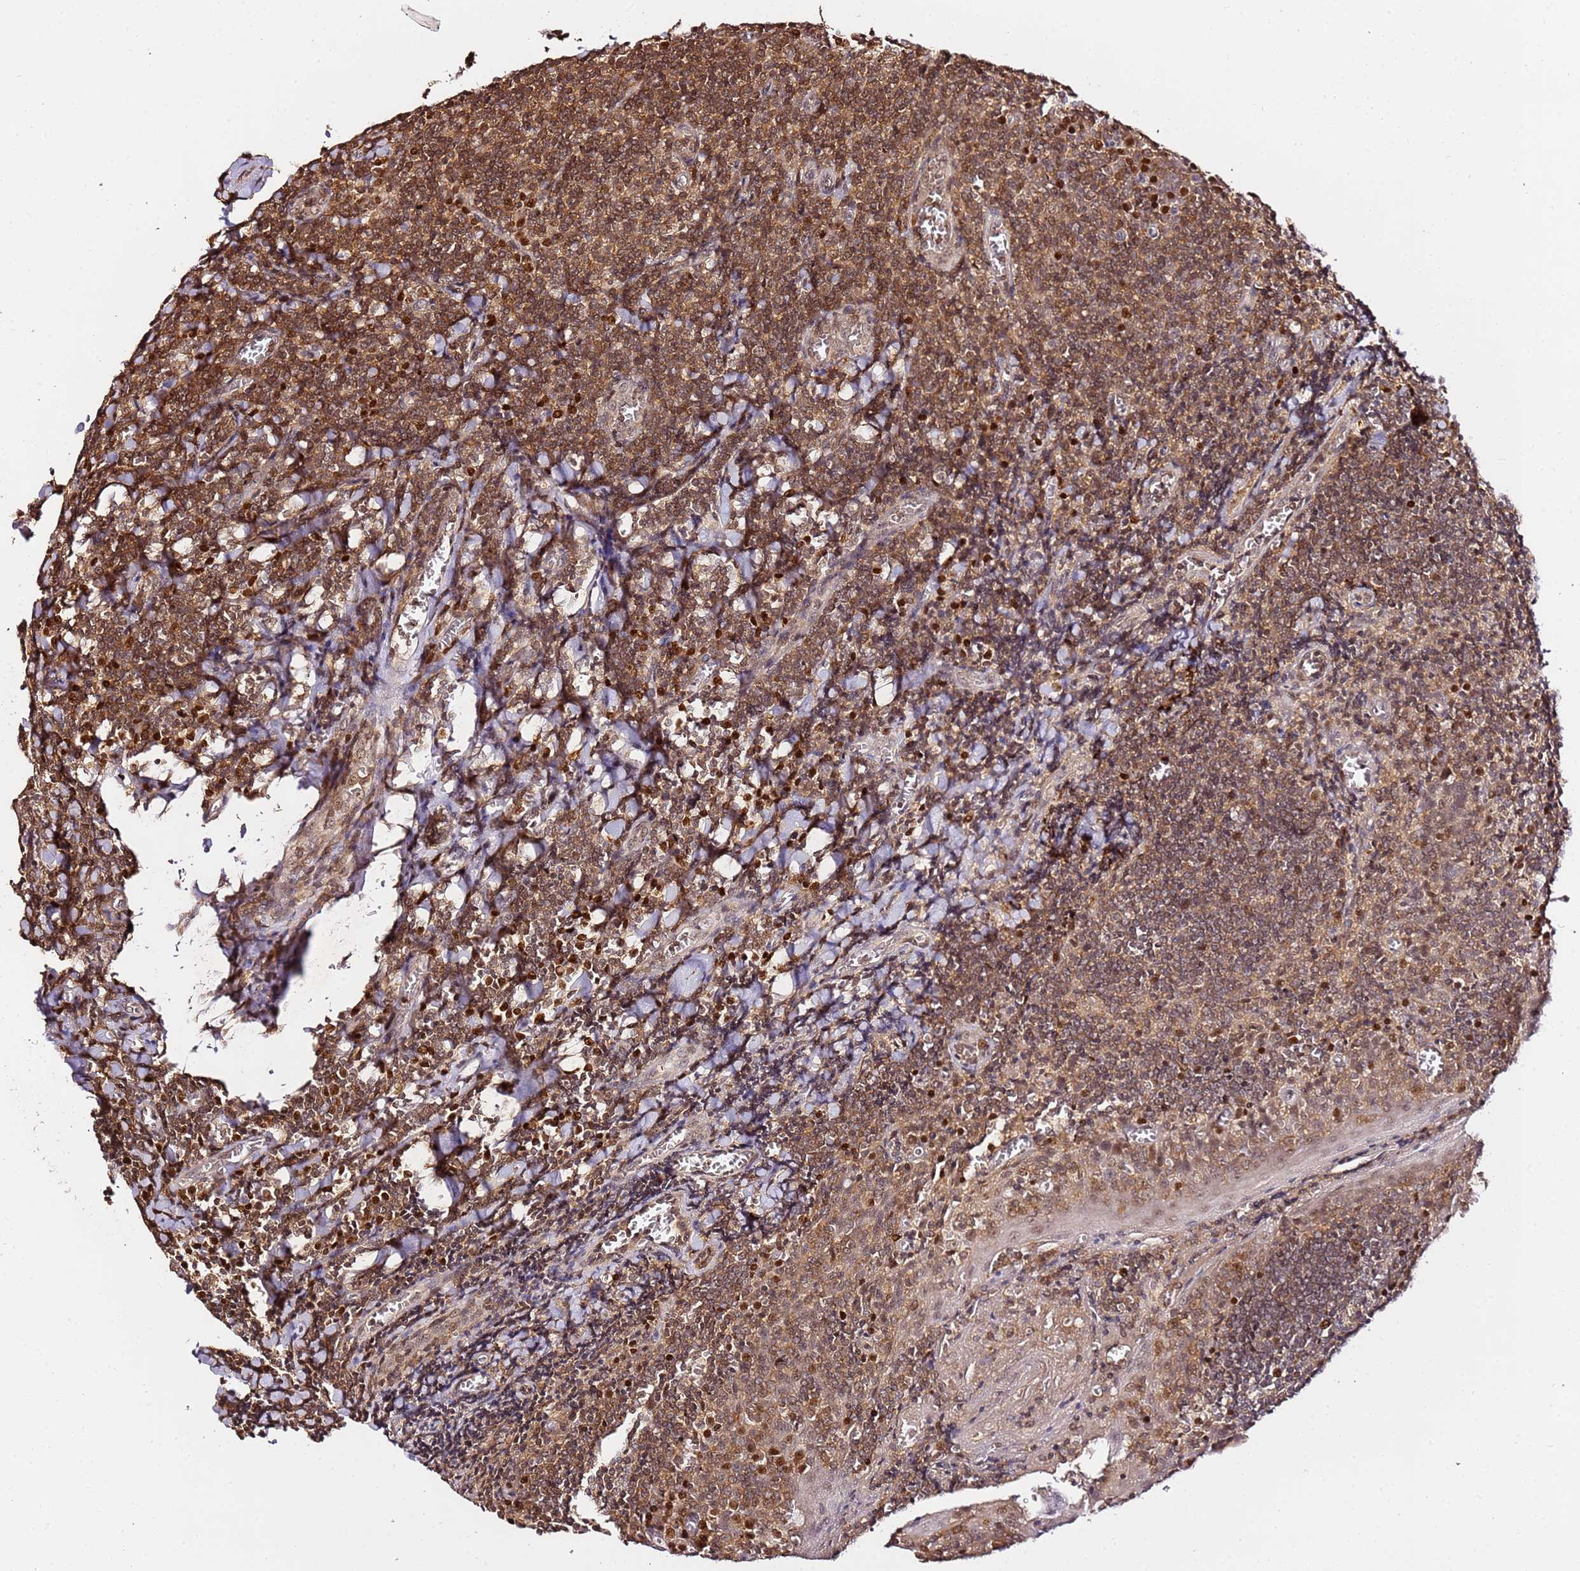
{"staining": {"intensity": "moderate", "quantity": "<25%", "location": "nuclear"}, "tissue": "tonsil", "cell_type": "Germinal center cells", "image_type": "normal", "snomed": [{"axis": "morphology", "description": "Normal tissue, NOS"}, {"axis": "topography", "description": "Tonsil"}], "caption": "Tonsil stained with immunohistochemistry (IHC) reveals moderate nuclear positivity in about <25% of germinal center cells. (DAB (3,3'-diaminobenzidine) = brown stain, brightfield microscopy at high magnification).", "gene": "OR5V1", "patient": {"sex": "male", "age": 27}}